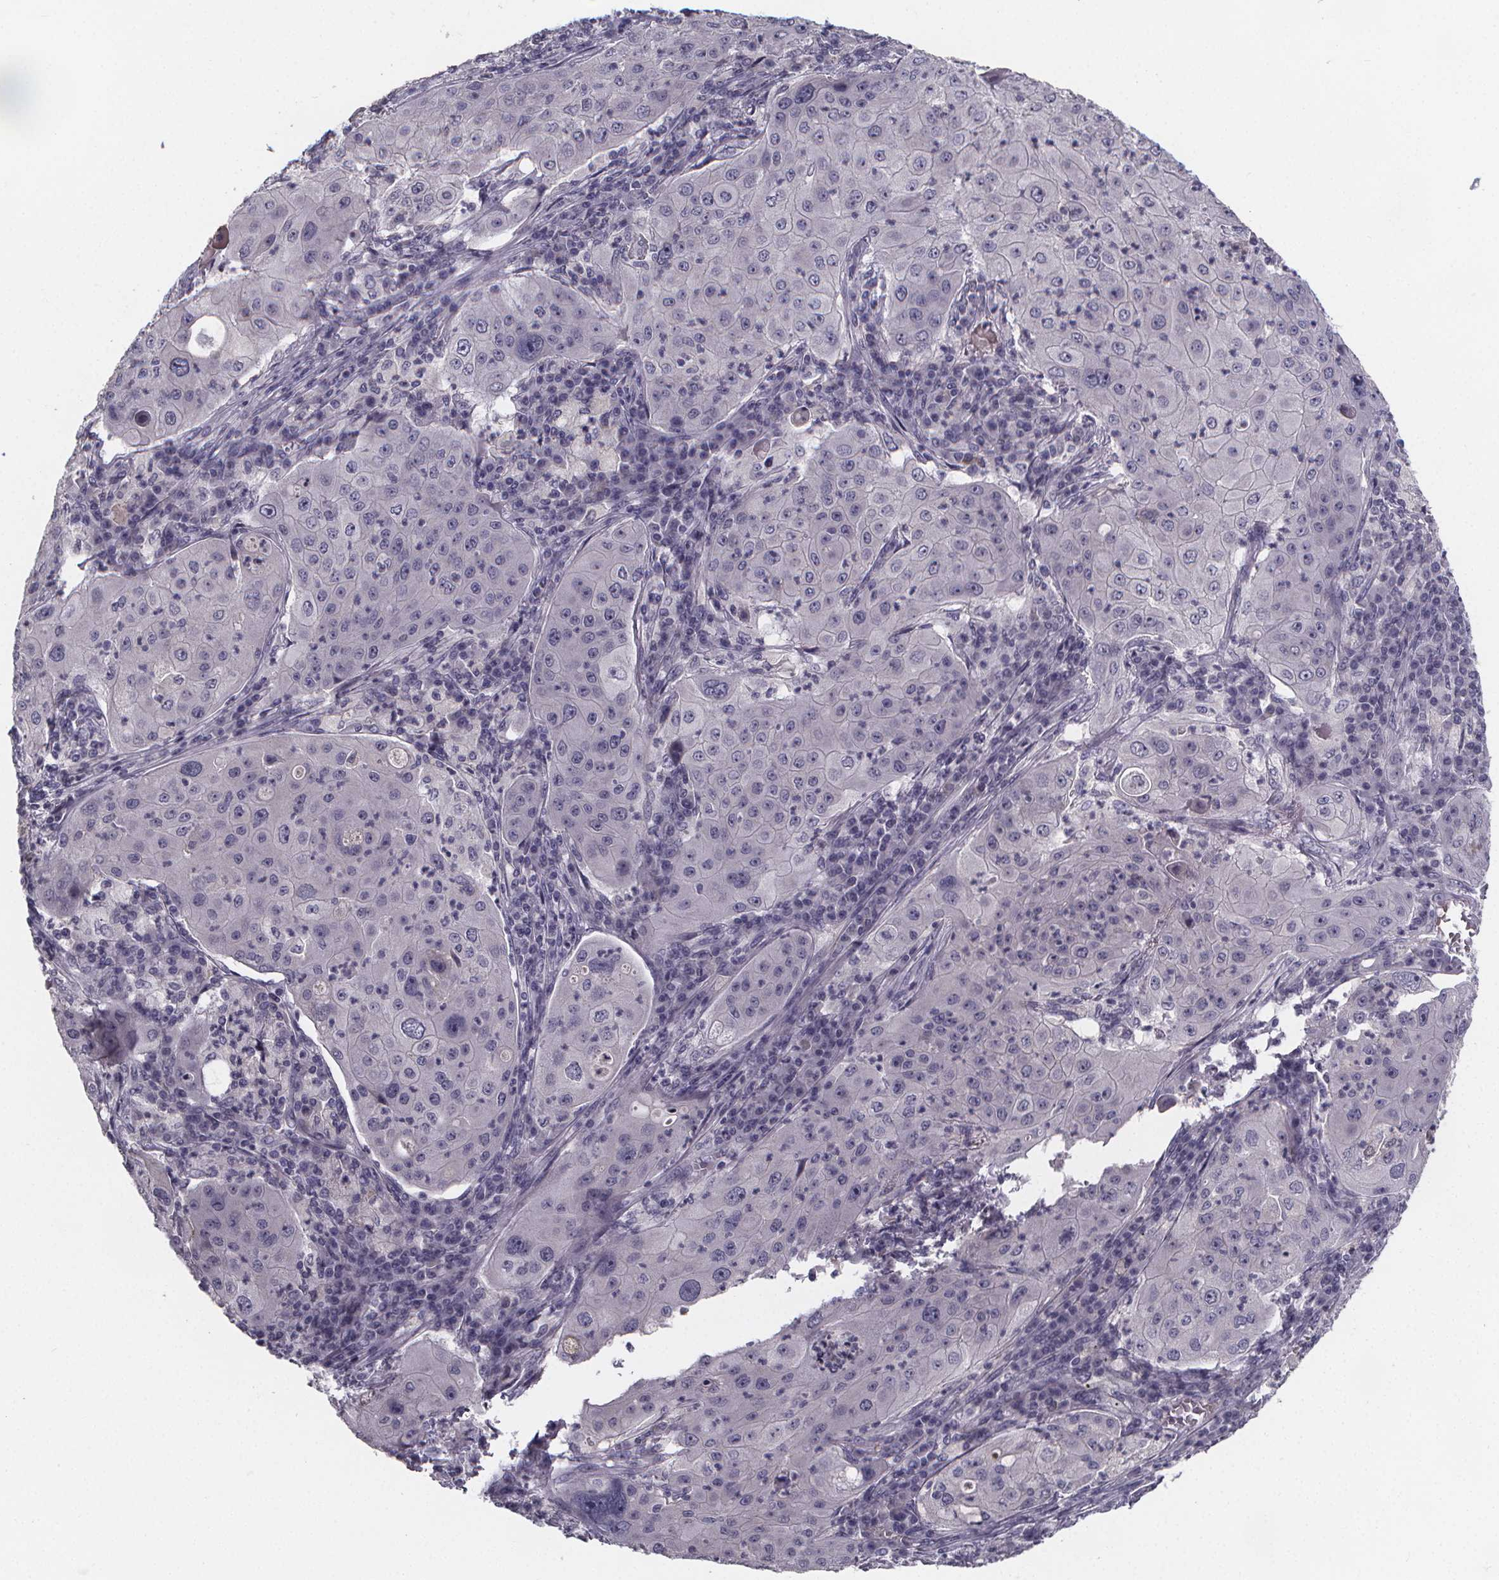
{"staining": {"intensity": "negative", "quantity": "none", "location": "none"}, "tissue": "lung cancer", "cell_type": "Tumor cells", "image_type": "cancer", "snomed": [{"axis": "morphology", "description": "Squamous cell carcinoma, NOS"}, {"axis": "topography", "description": "Lung"}], "caption": "Tumor cells are negative for protein expression in human lung squamous cell carcinoma.", "gene": "AGT", "patient": {"sex": "female", "age": 59}}